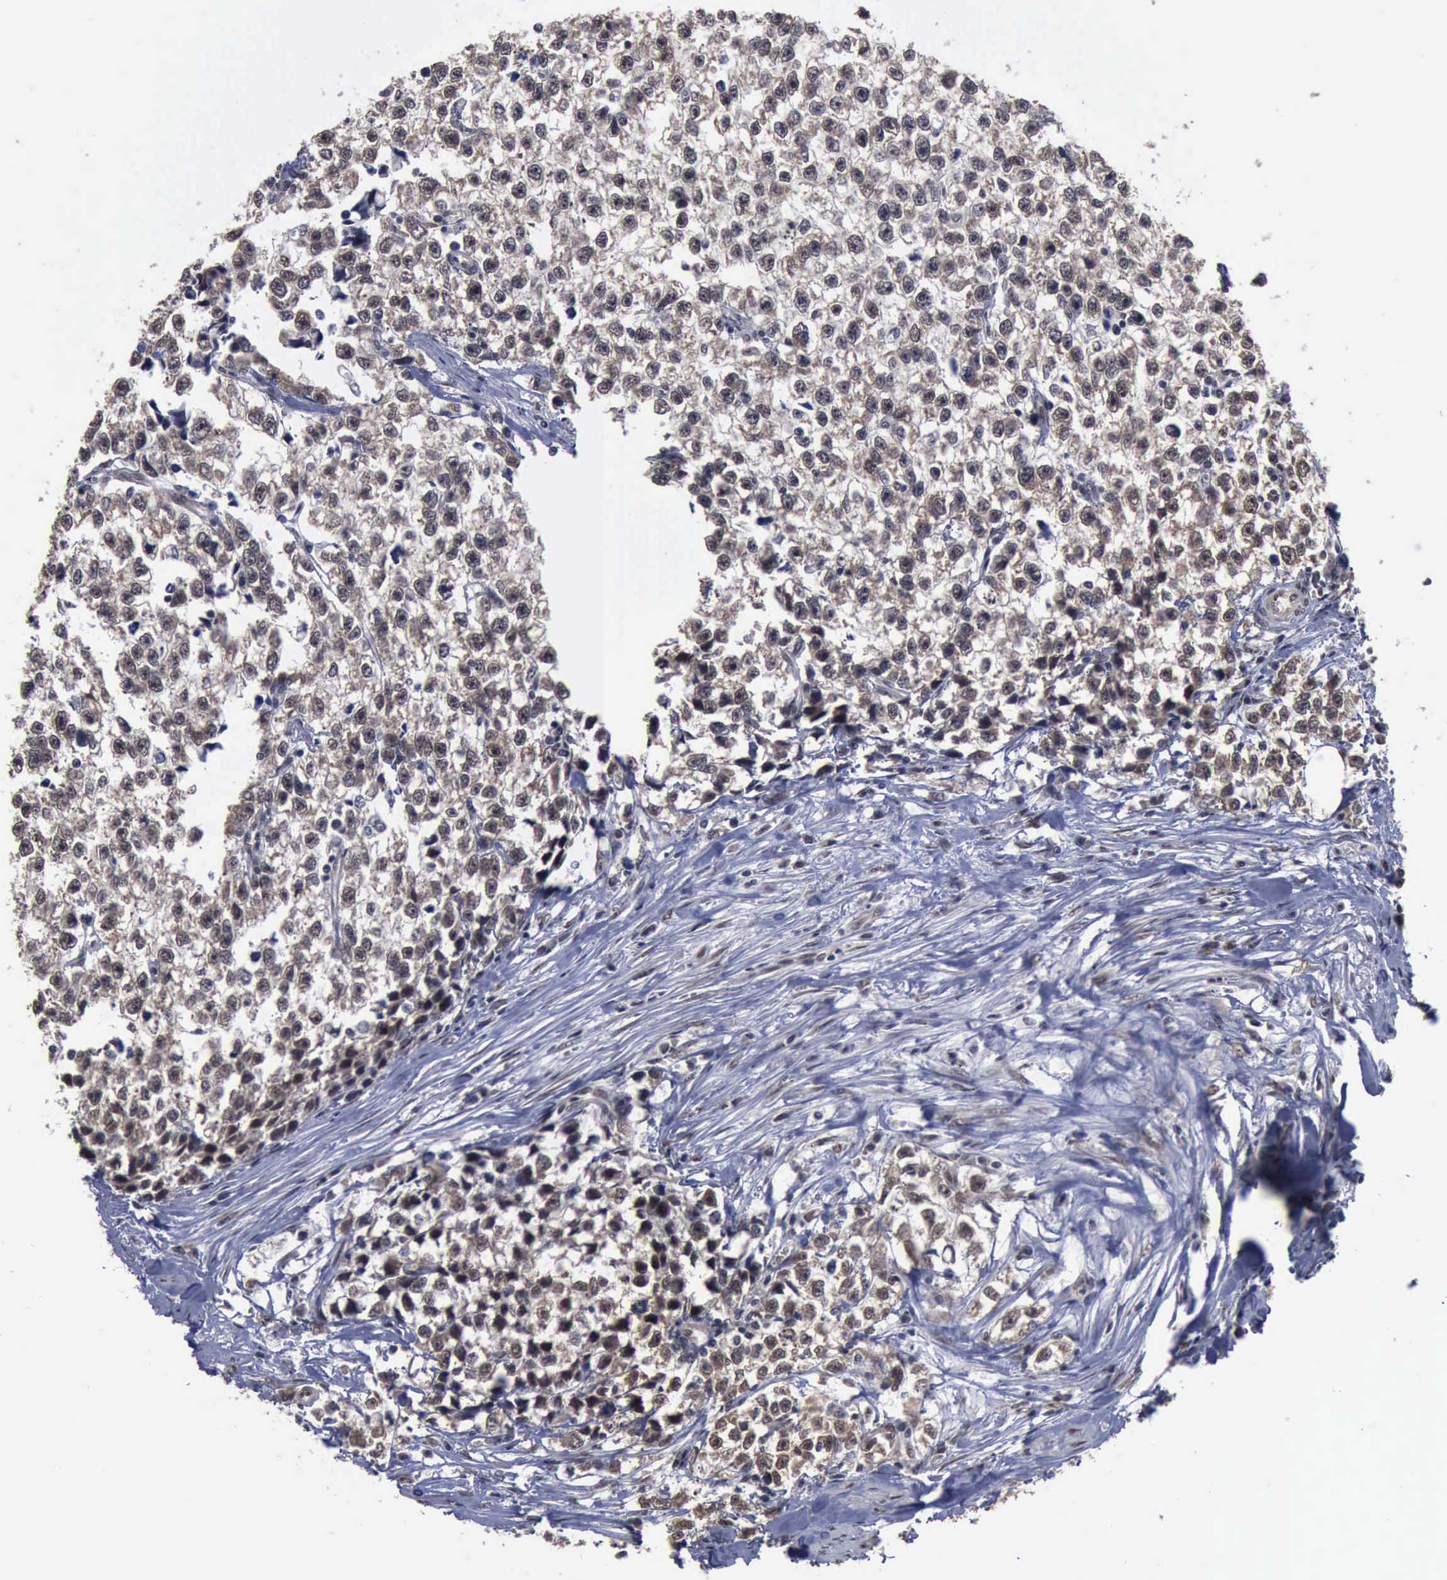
{"staining": {"intensity": "moderate", "quantity": ">75%", "location": "cytoplasmic/membranous,nuclear"}, "tissue": "testis cancer", "cell_type": "Tumor cells", "image_type": "cancer", "snomed": [{"axis": "morphology", "description": "Seminoma, NOS"}, {"axis": "morphology", "description": "Carcinoma, Embryonal, NOS"}, {"axis": "topography", "description": "Testis"}], "caption": "Testis cancer (seminoma) stained for a protein (brown) shows moderate cytoplasmic/membranous and nuclear positive positivity in approximately >75% of tumor cells.", "gene": "RTCB", "patient": {"sex": "male", "age": 30}}